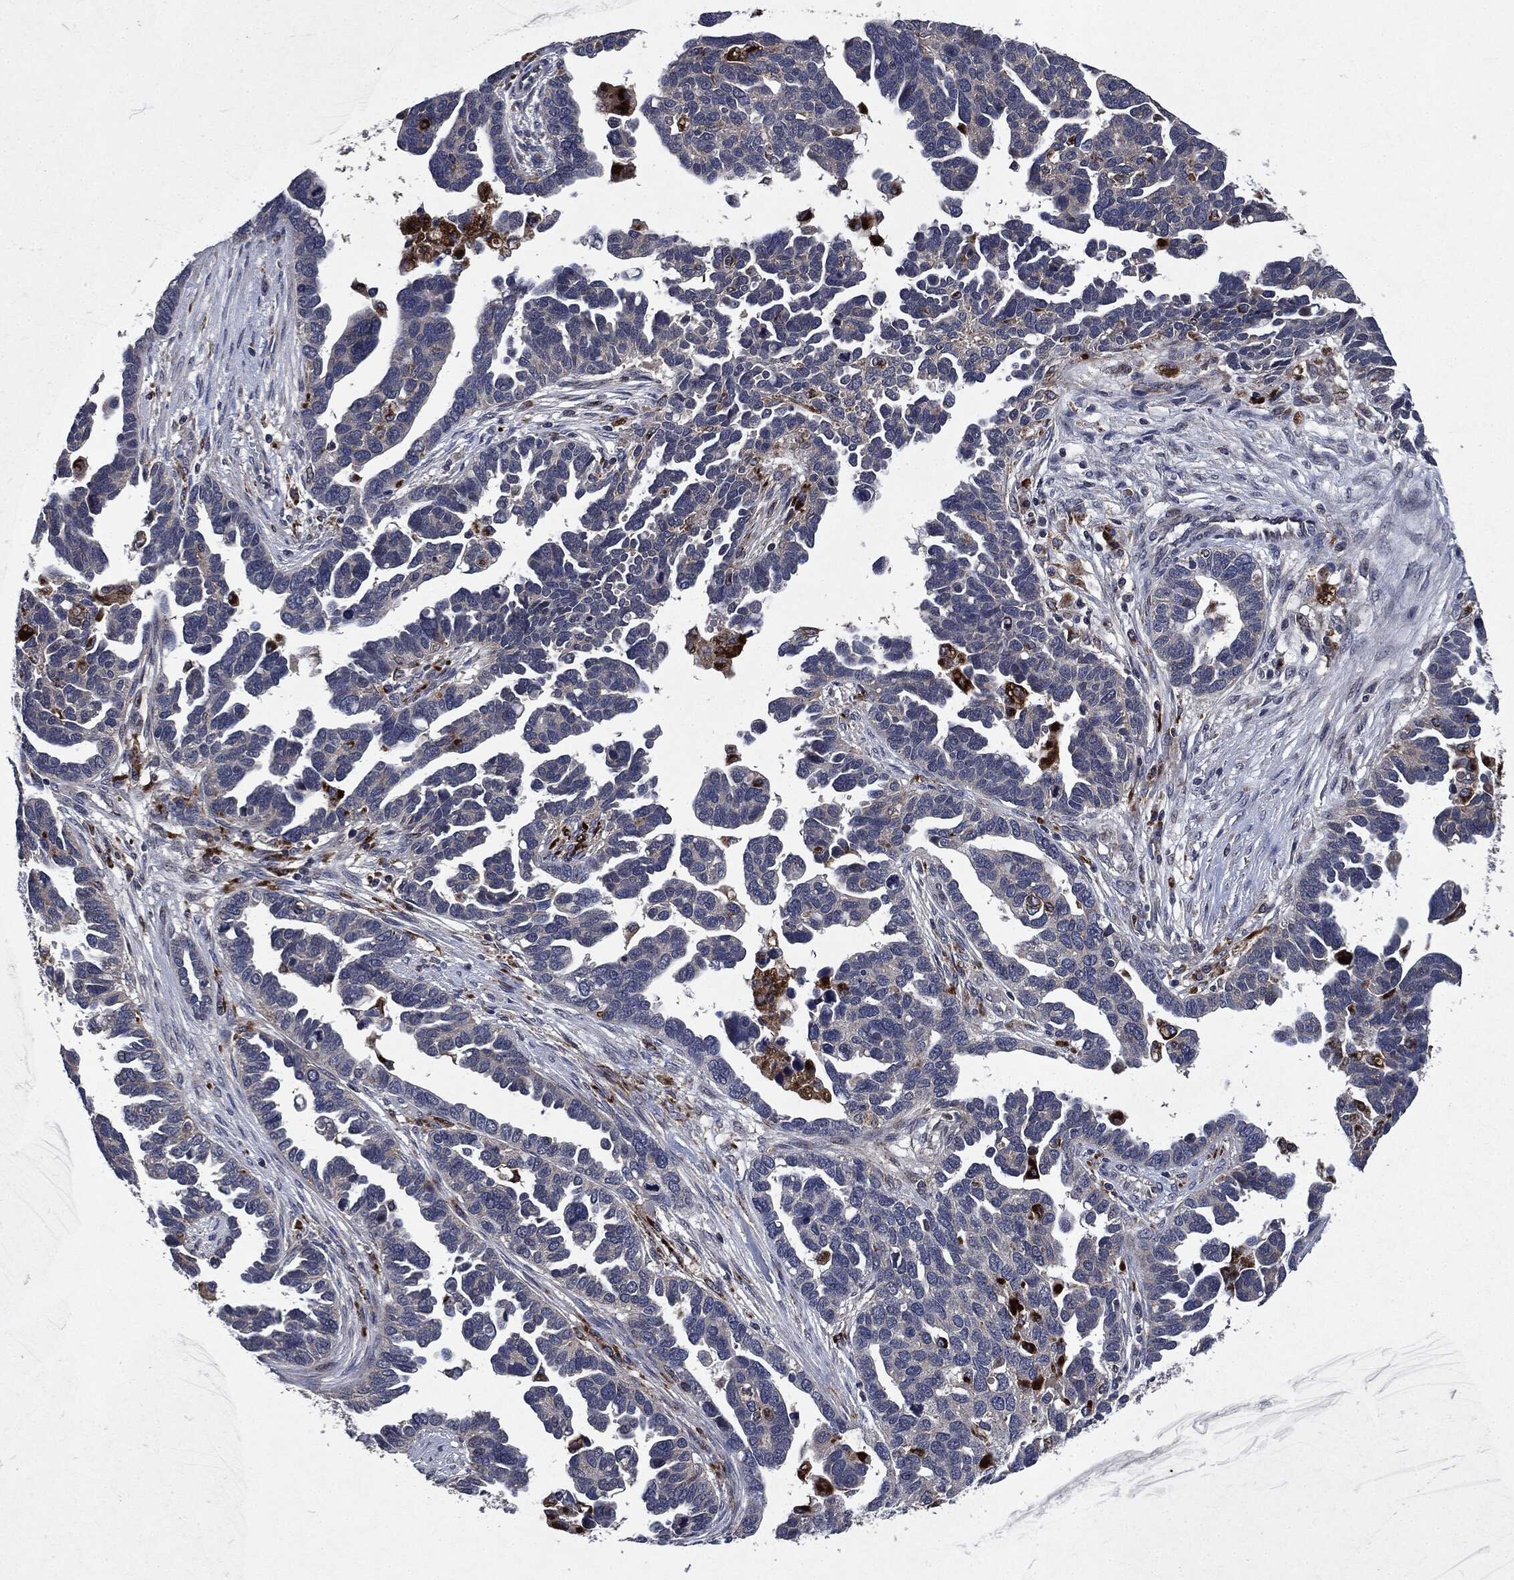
{"staining": {"intensity": "negative", "quantity": "none", "location": "none"}, "tissue": "ovarian cancer", "cell_type": "Tumor cells", "image_type": "cancer", "snomed": [{"axis": "morphology", "description": "Cystadenocarcinoma, serous, NOS"}, {"axis": "topography", "description": "Ovary"}], "caption": "A high-resolution image shows IHC staining of ovarian serous cystadenocarcinoma, which shows no significant positivity in tumor cells.", "gene": "SLC31A2", "patient": {"sex": "female", "age": 54}}